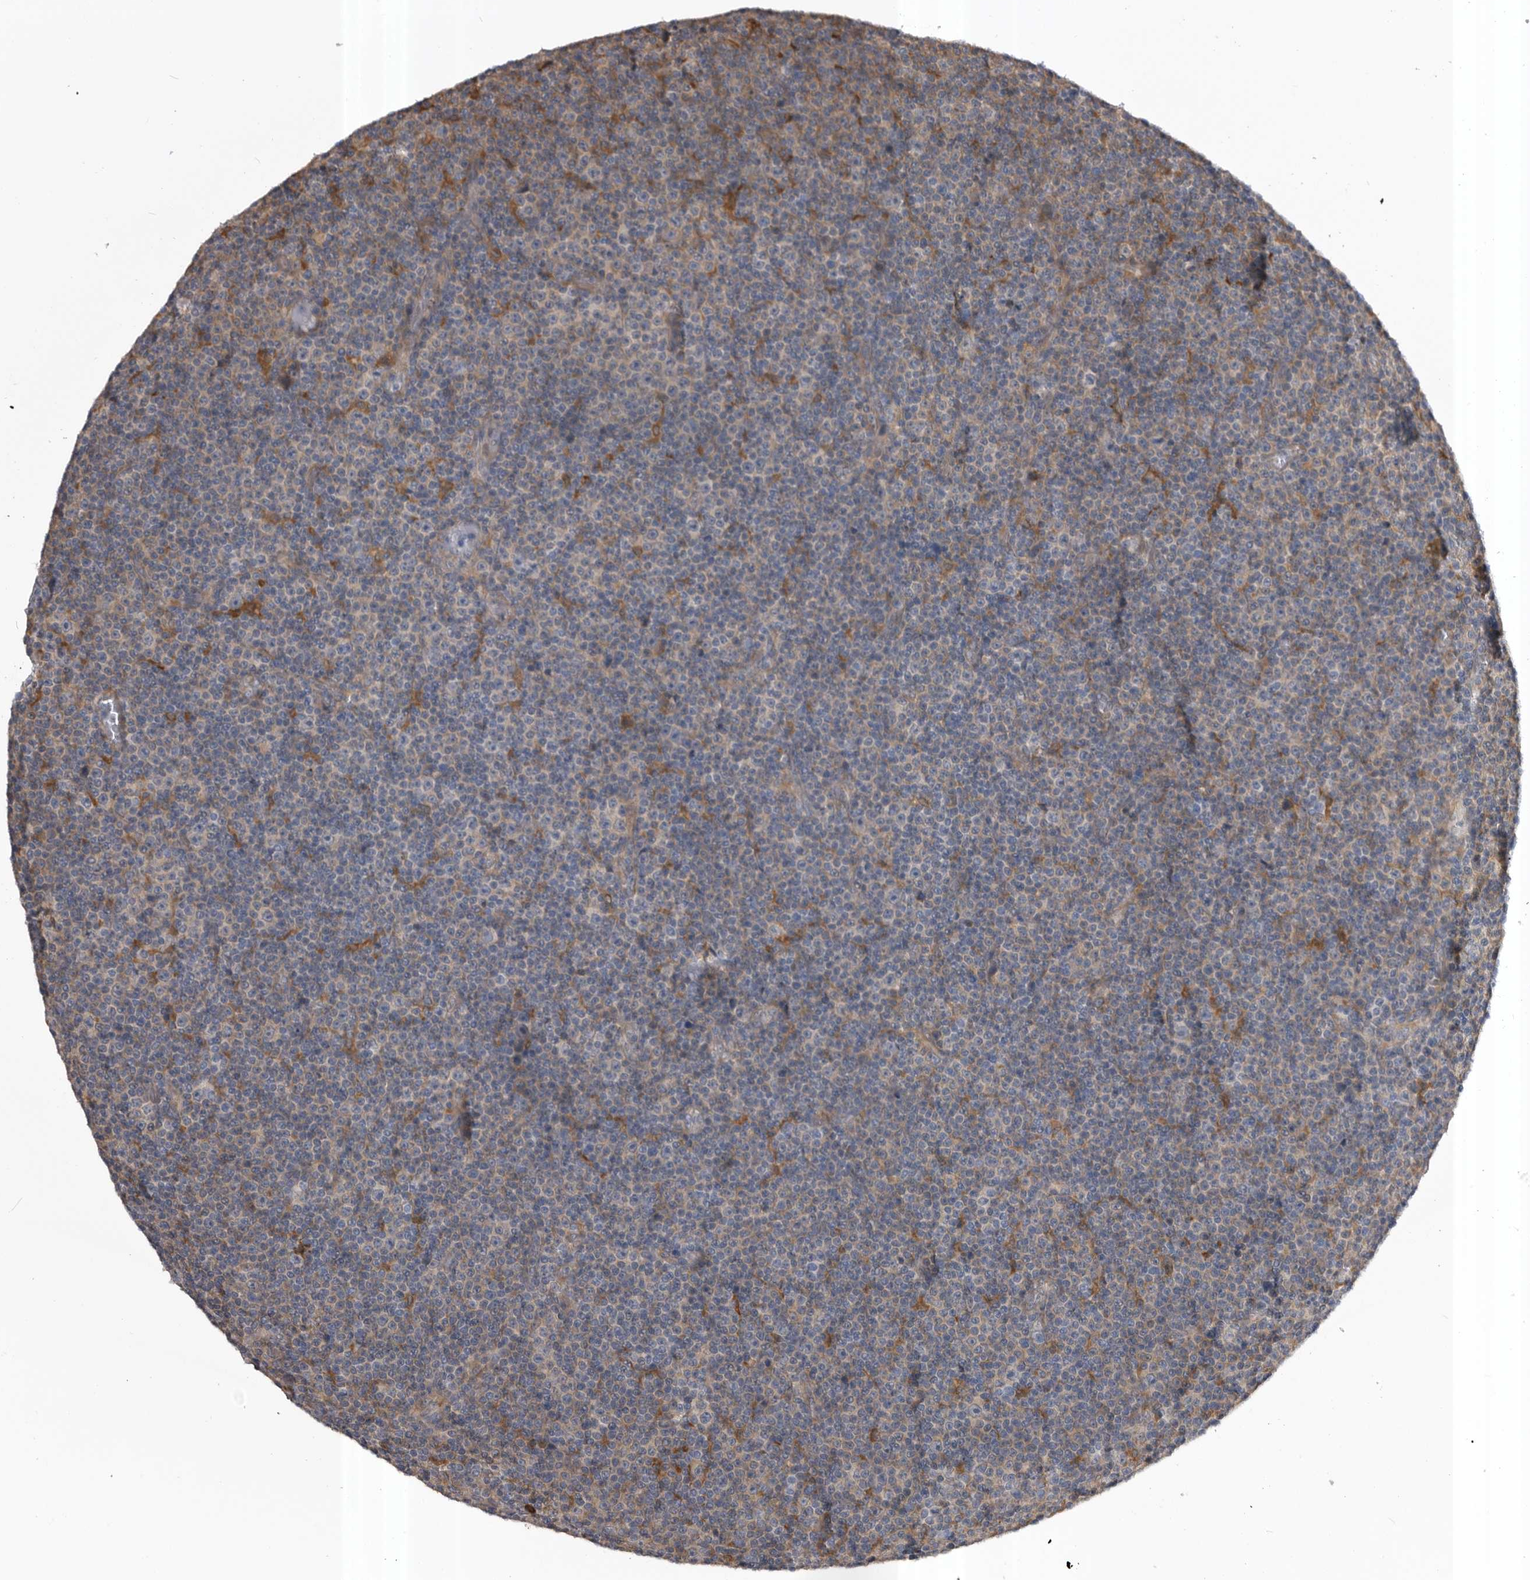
{"staining": {"intensity": "negative", "quantity": "none", "location": "none"}, "tissue": "lymphoma", "cell_type": "Tumor cells", "image_type": "cancer", "snomed": [{"axis": "morphology", "description": "Malignant lymphoma, non-Hodgkin's type, Low grade"}, {"axis": "topography", "description": "Lymph node"}], "caption": "Immunohistochemical staining of human lymphoma displays no significant staining in tumor cells.", "gene": "RAB3GAP2", "patient": {"sex": "female", "age": 67}}